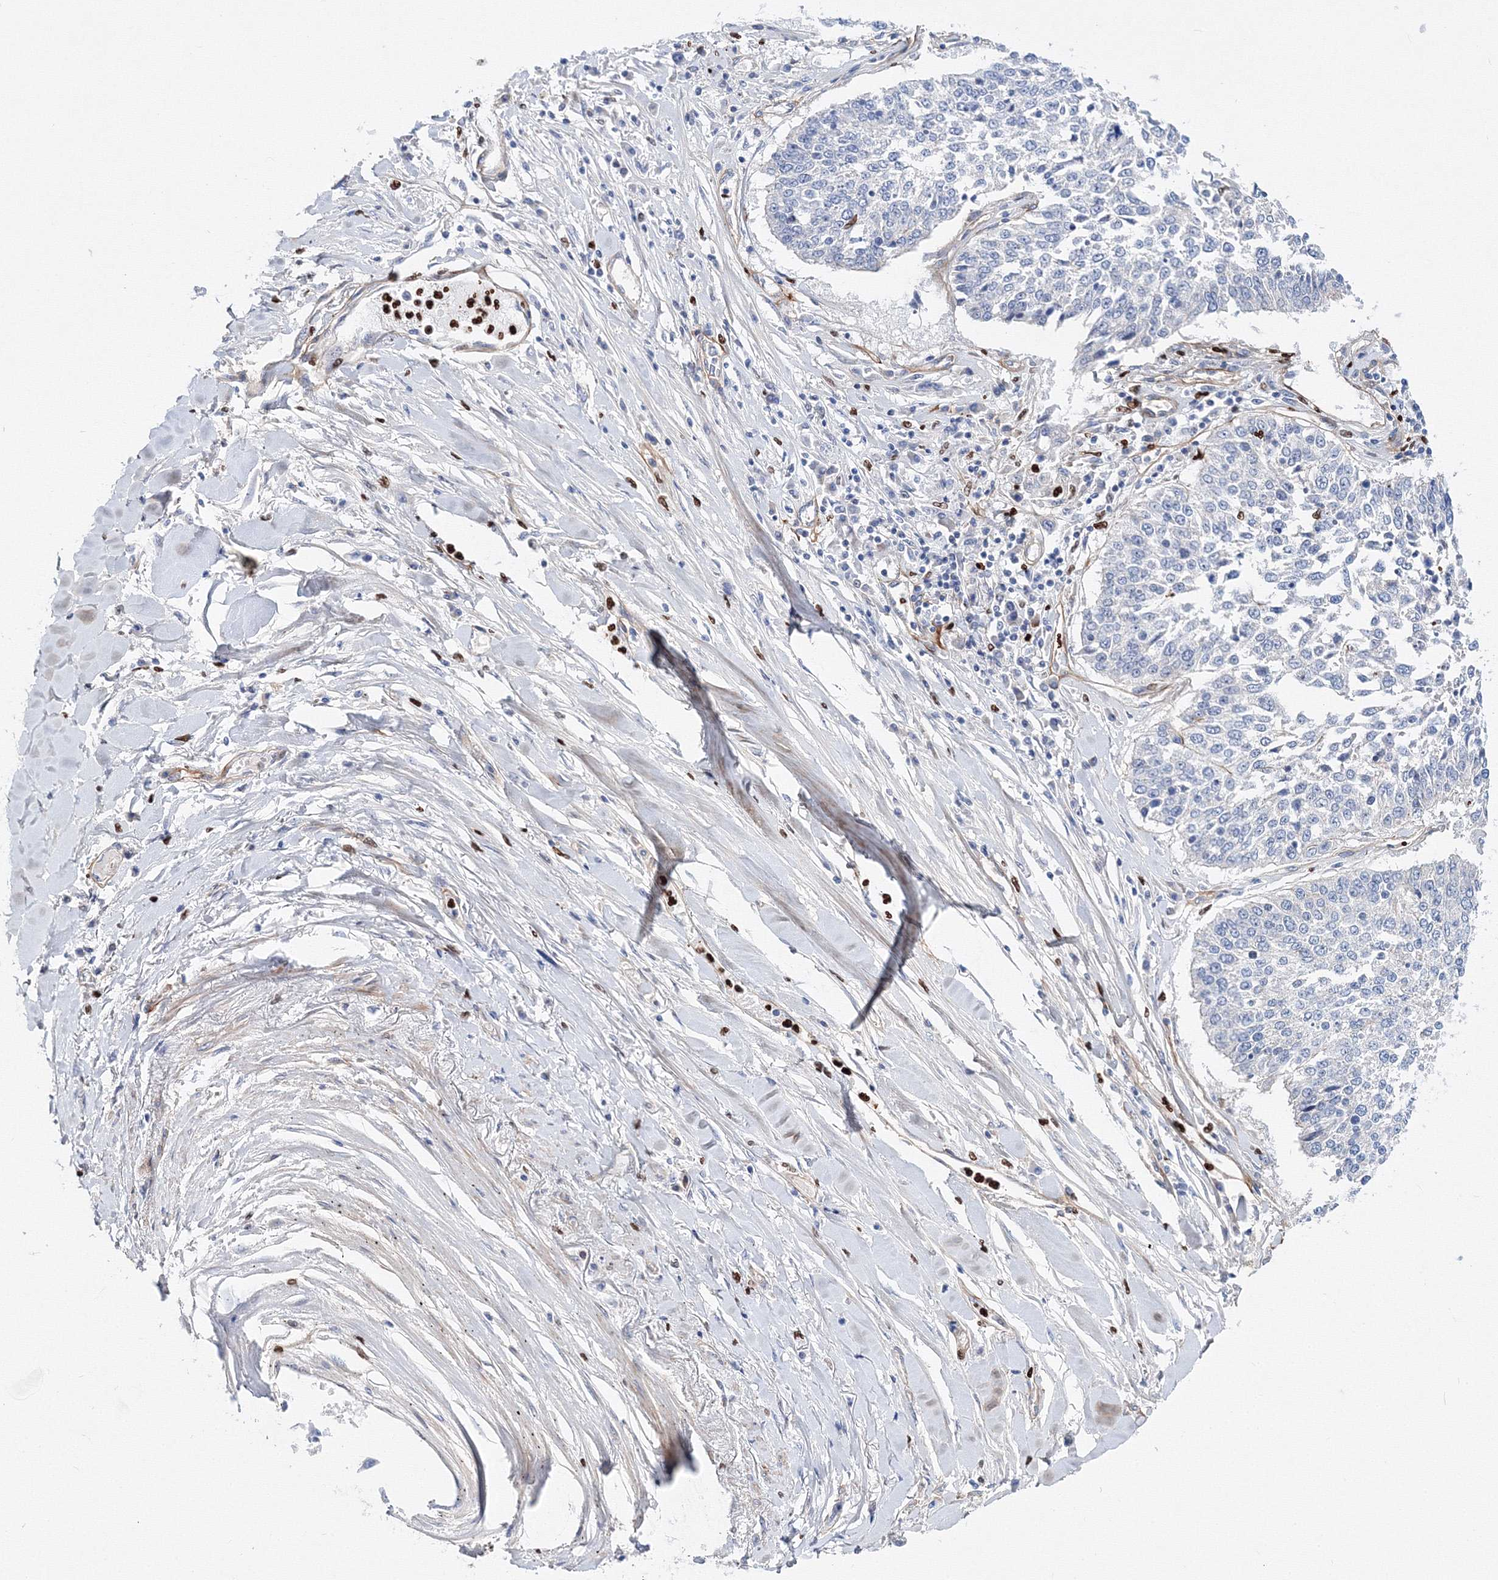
{"staining": {"intensity": "negative", "quantity": "none", "location": "none"}, "tissue": "lung cancer", "cell_type": "Tumor cells", "image_type": "cancer", "snomed": [{"axis": "morphology", "description": "Normal tissue, NOS"}, {"axis": "morphology", "description": "Squamous cell carcinoma, NOS"}, {"axis": "topography", "description": "Cartilage tissue"}, {"axis": "topography", "description": "Lung"}, {"axis": "topography", "description": "Peripheral nerve tissue"}], "caption": "Tumor cells show no significant staining in lung cancer (squamous cell carcinoma).", "gene": "C11orf52", "patient": {"sex": "female", "age": 49}}